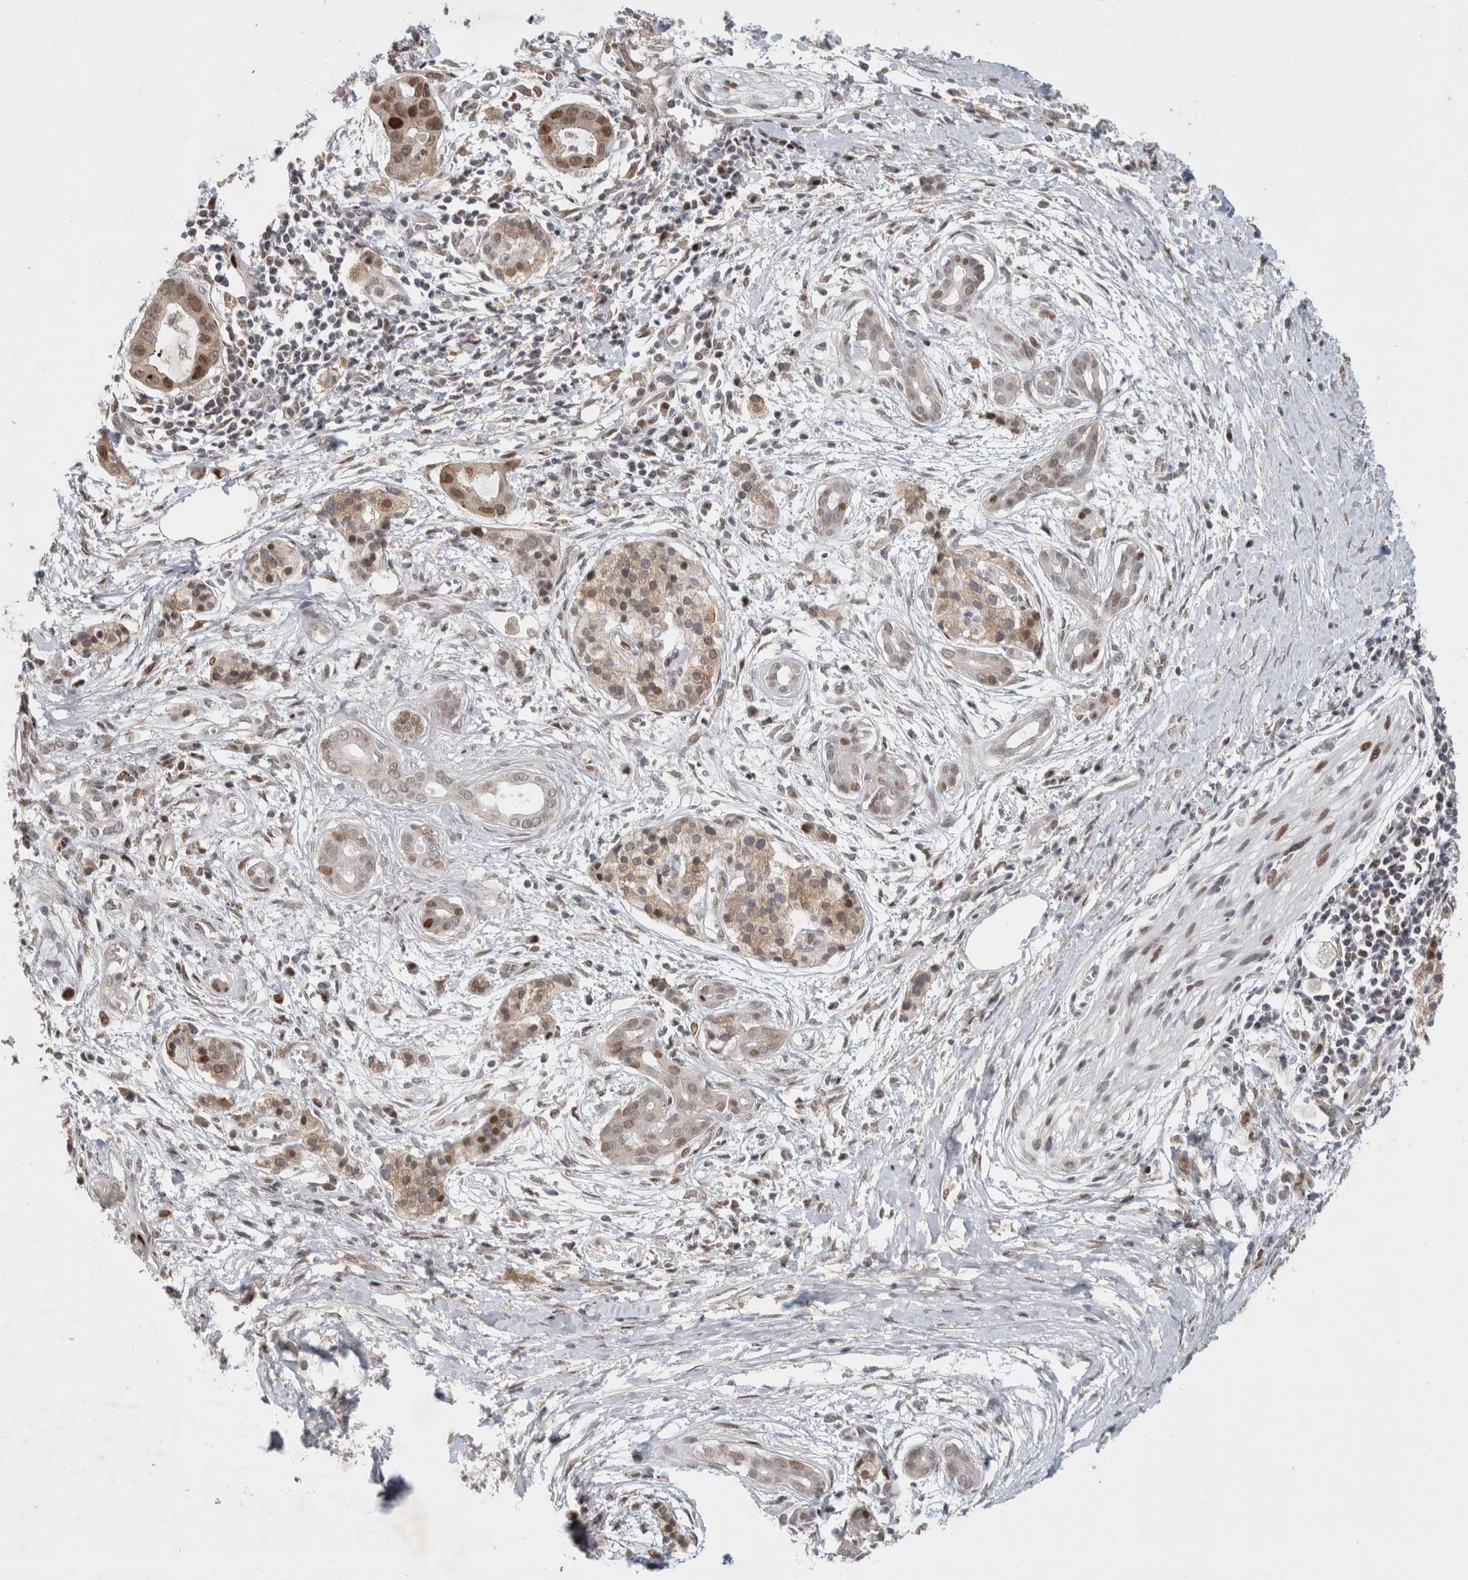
{"staining": {"intensity": "moderate", "quantity": "<25%", "location": "nuclear"}, "tissue": "pancreatic cancer", "cell_type": "Tumor cells", "image_type": "cancer", "snomed": [{"axis": "morphology", "description": "Adenocarcinoma, NOS"}, {"axis": "topography", "description": "Pancreas"}], "caption": "Pancreatic adenocarcinoma stained with a protein marker demonstrates moderate staining in tumor cells.", "gene": "C8orf58", "patient": {"sex": "male", "age": 59}}